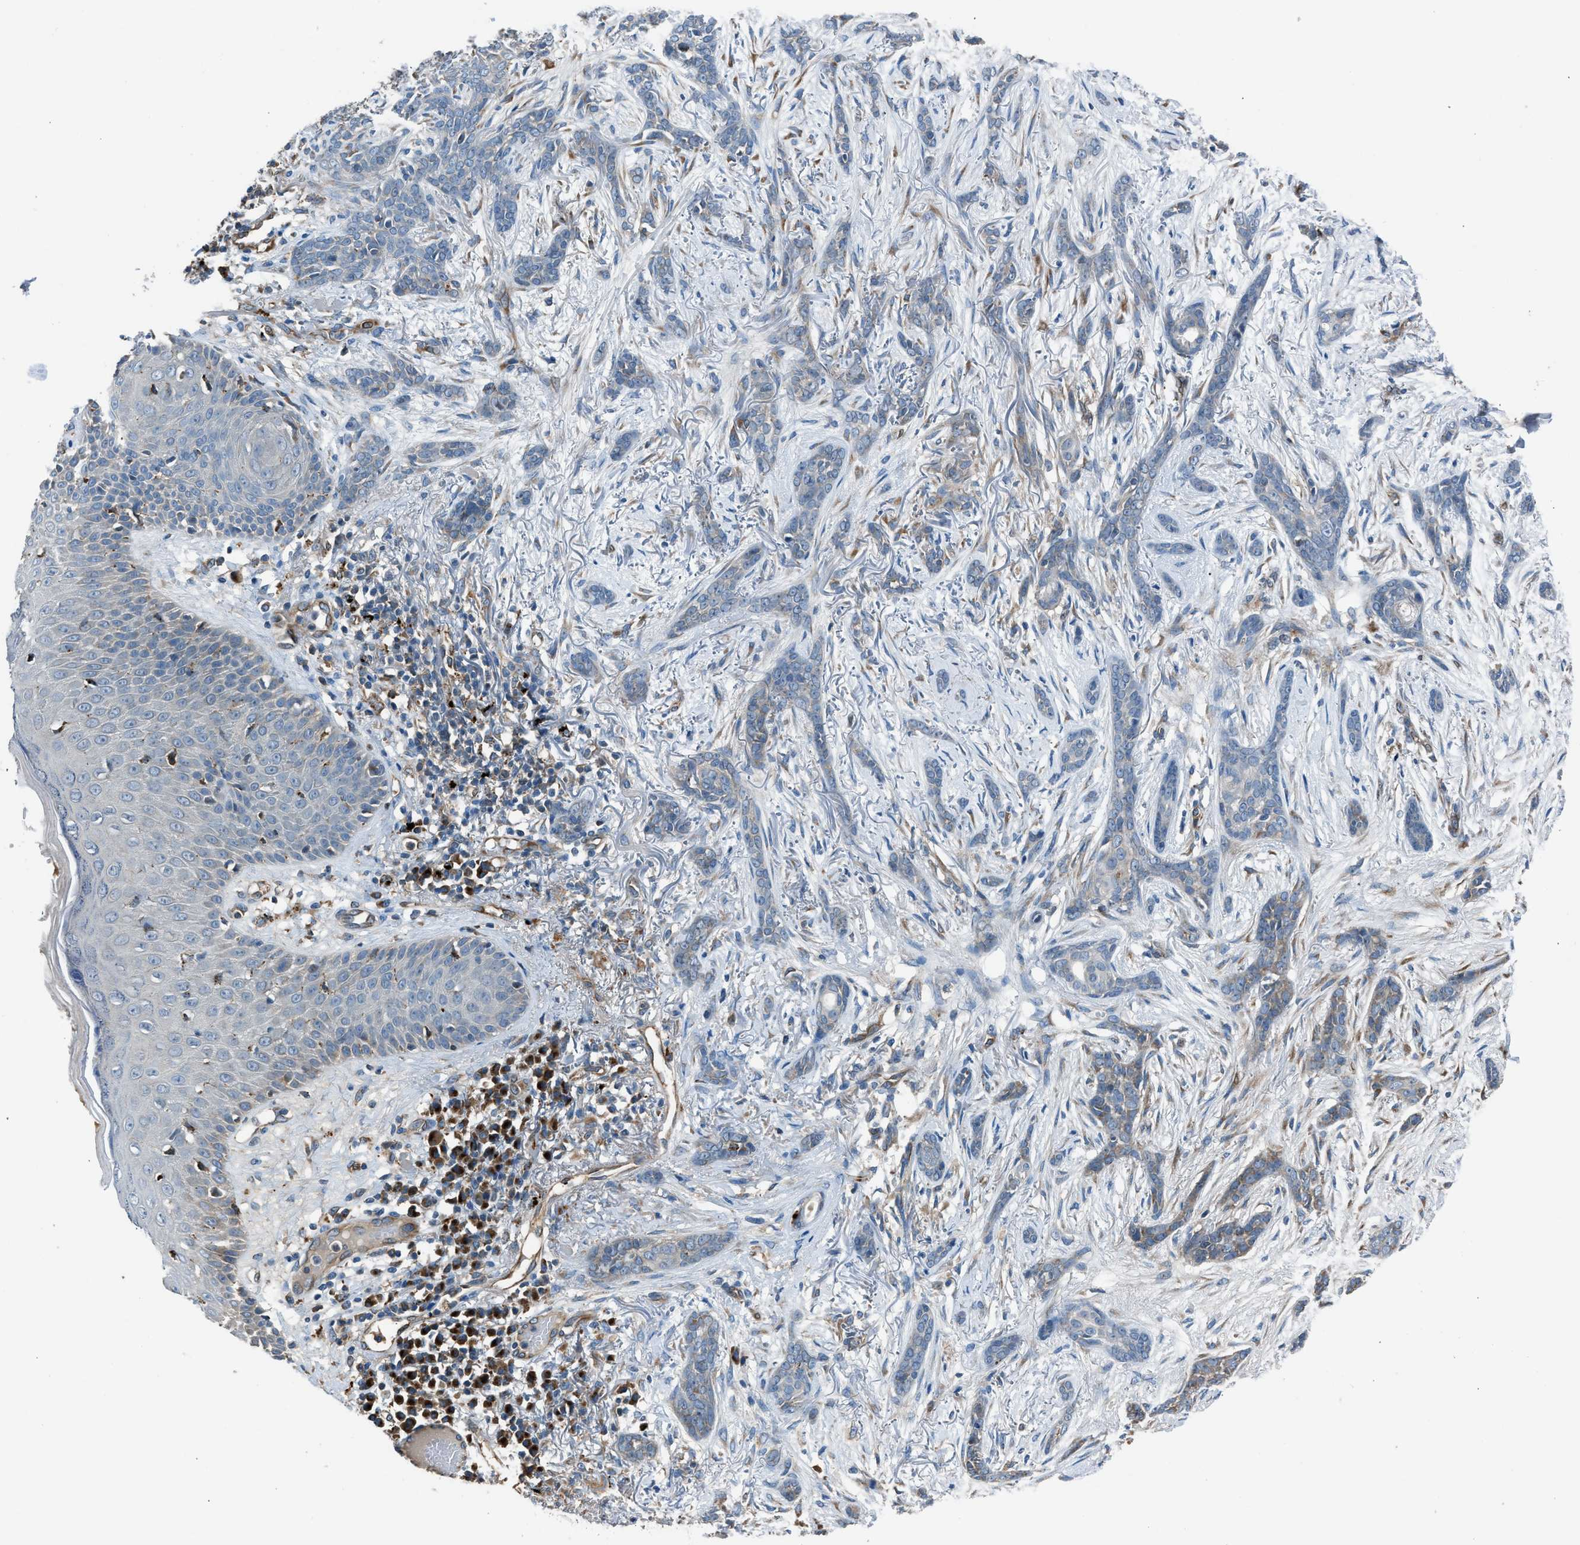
{"staining": {"intensity": "negative", "quantity": "none", "location": "none"}, "tissue": "skin cancer", "cell_type": "Tumor cells", "image_type": "cancer", "snomed": [{"axis": "morphology", "description": "Basal cell carcinoma"}, {"axis": "morphology", "description": "Adnexal tumor, benign"}, {"axis": "topography", "description": "Skin"}], "caption": "The photomicrograph shows no staining of tumor cells in basal cell carcinoma (skin).", "gene": "LMBR1", "patient": {"sex": "female", "age": 42}}